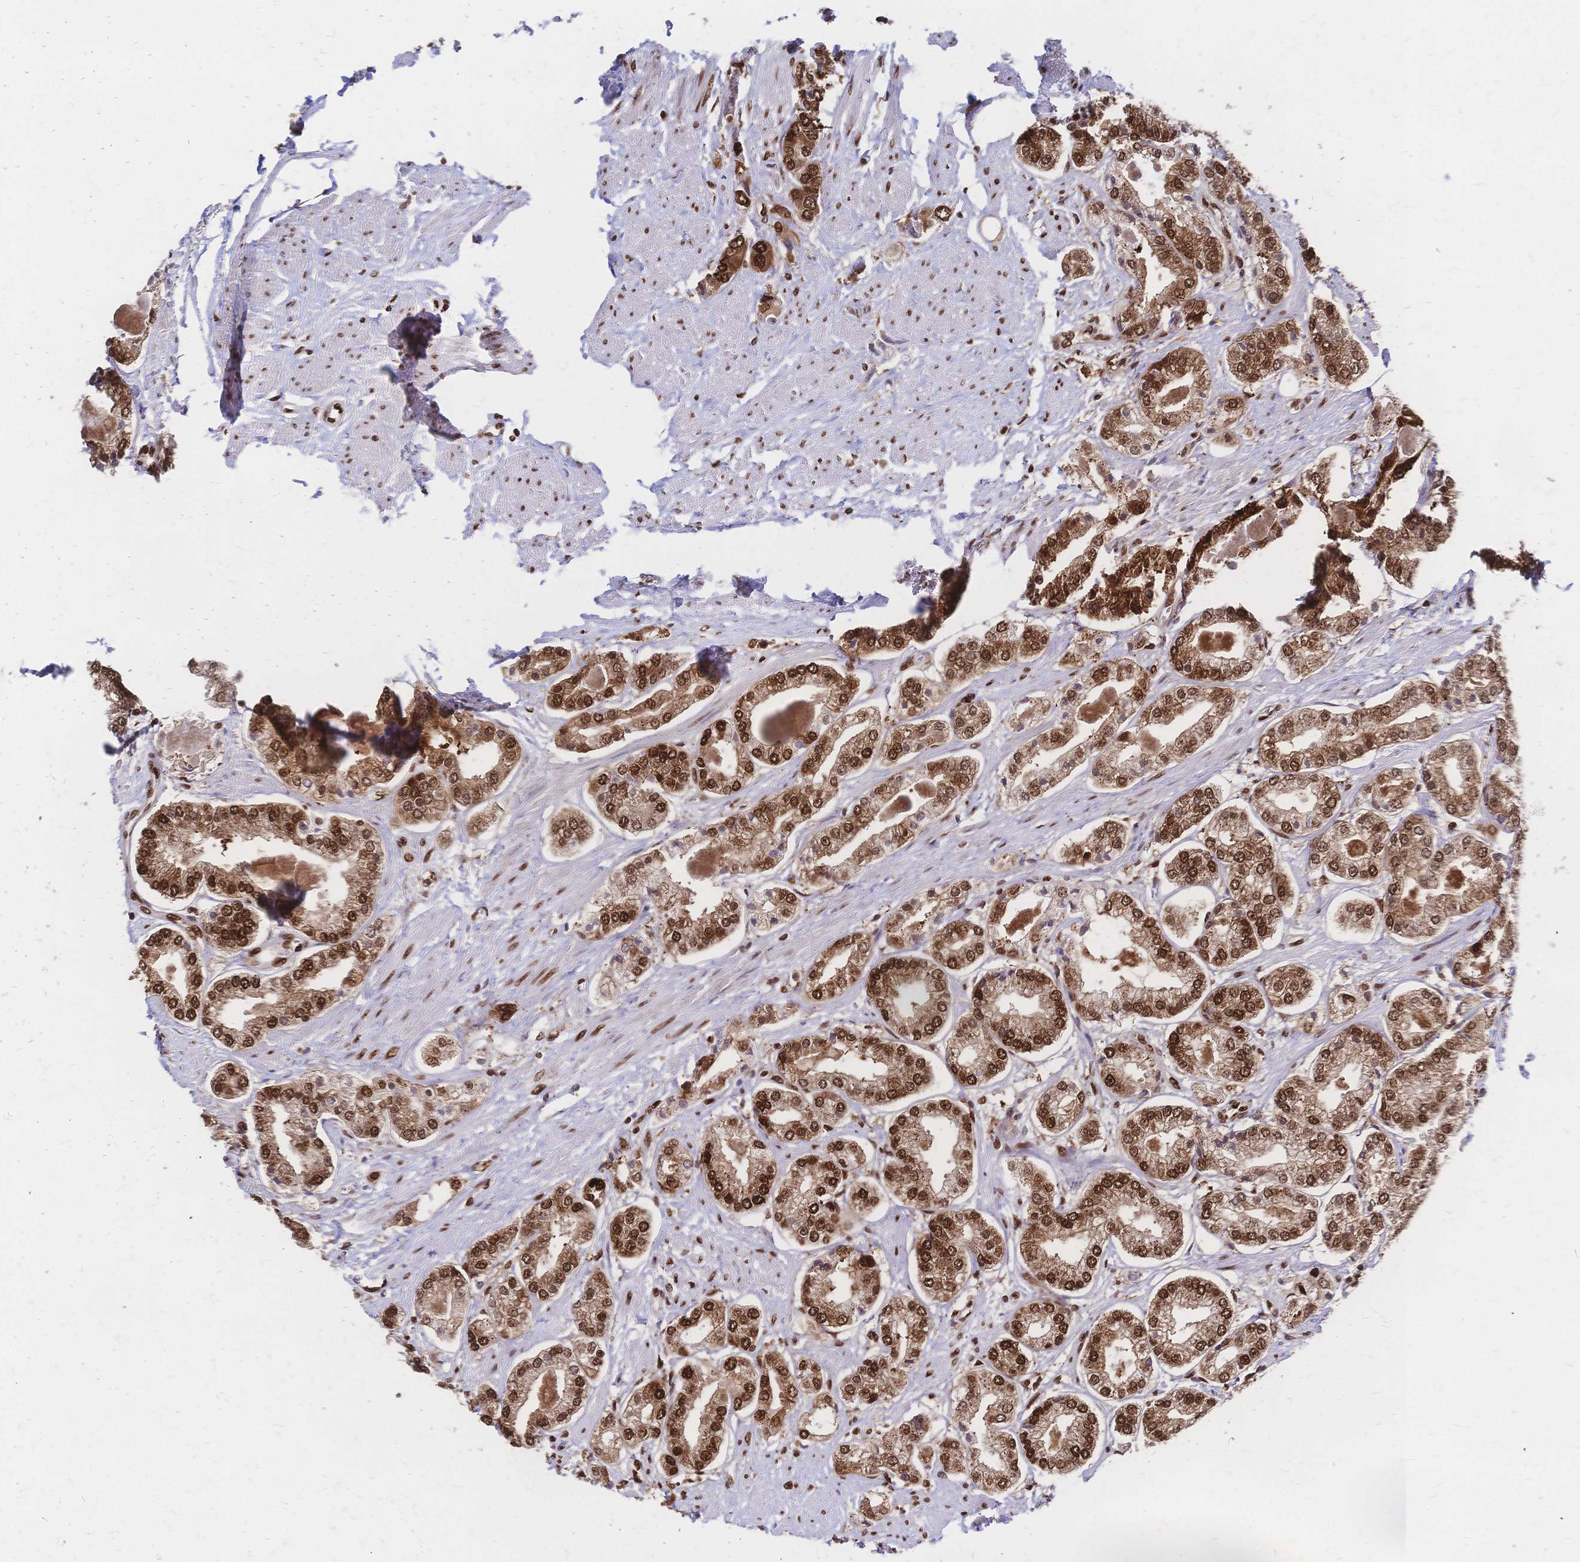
{"staining": {"intensity": "strong", "quantity": ">75%", "location": "cytoplasmic/membranous,nuclear"}, "tissue": "prostate cancer", "cell_type": "Tumor cells", "image_type": "cancer", "snomed": [{"axis": "morphology", "description": "Adenocarcinoma, Low grade"}, {"axis": "topography", "description": "Prostate"}], "caption": "IHC (DAB) staining of adenocarcinoma (low-grade) (prostate) exhibits strong cytoplasmic/membranous and nuclear protein expression in approximately >75% of tumor cells. Using DAB (3,3'-diaminobenzidine) (brown) and hematoxylin (blue) stains, captured at high magnification using brightfield microscopy.", "gene": "HDGF", "patient": {"sex": "male", "age": 69}}